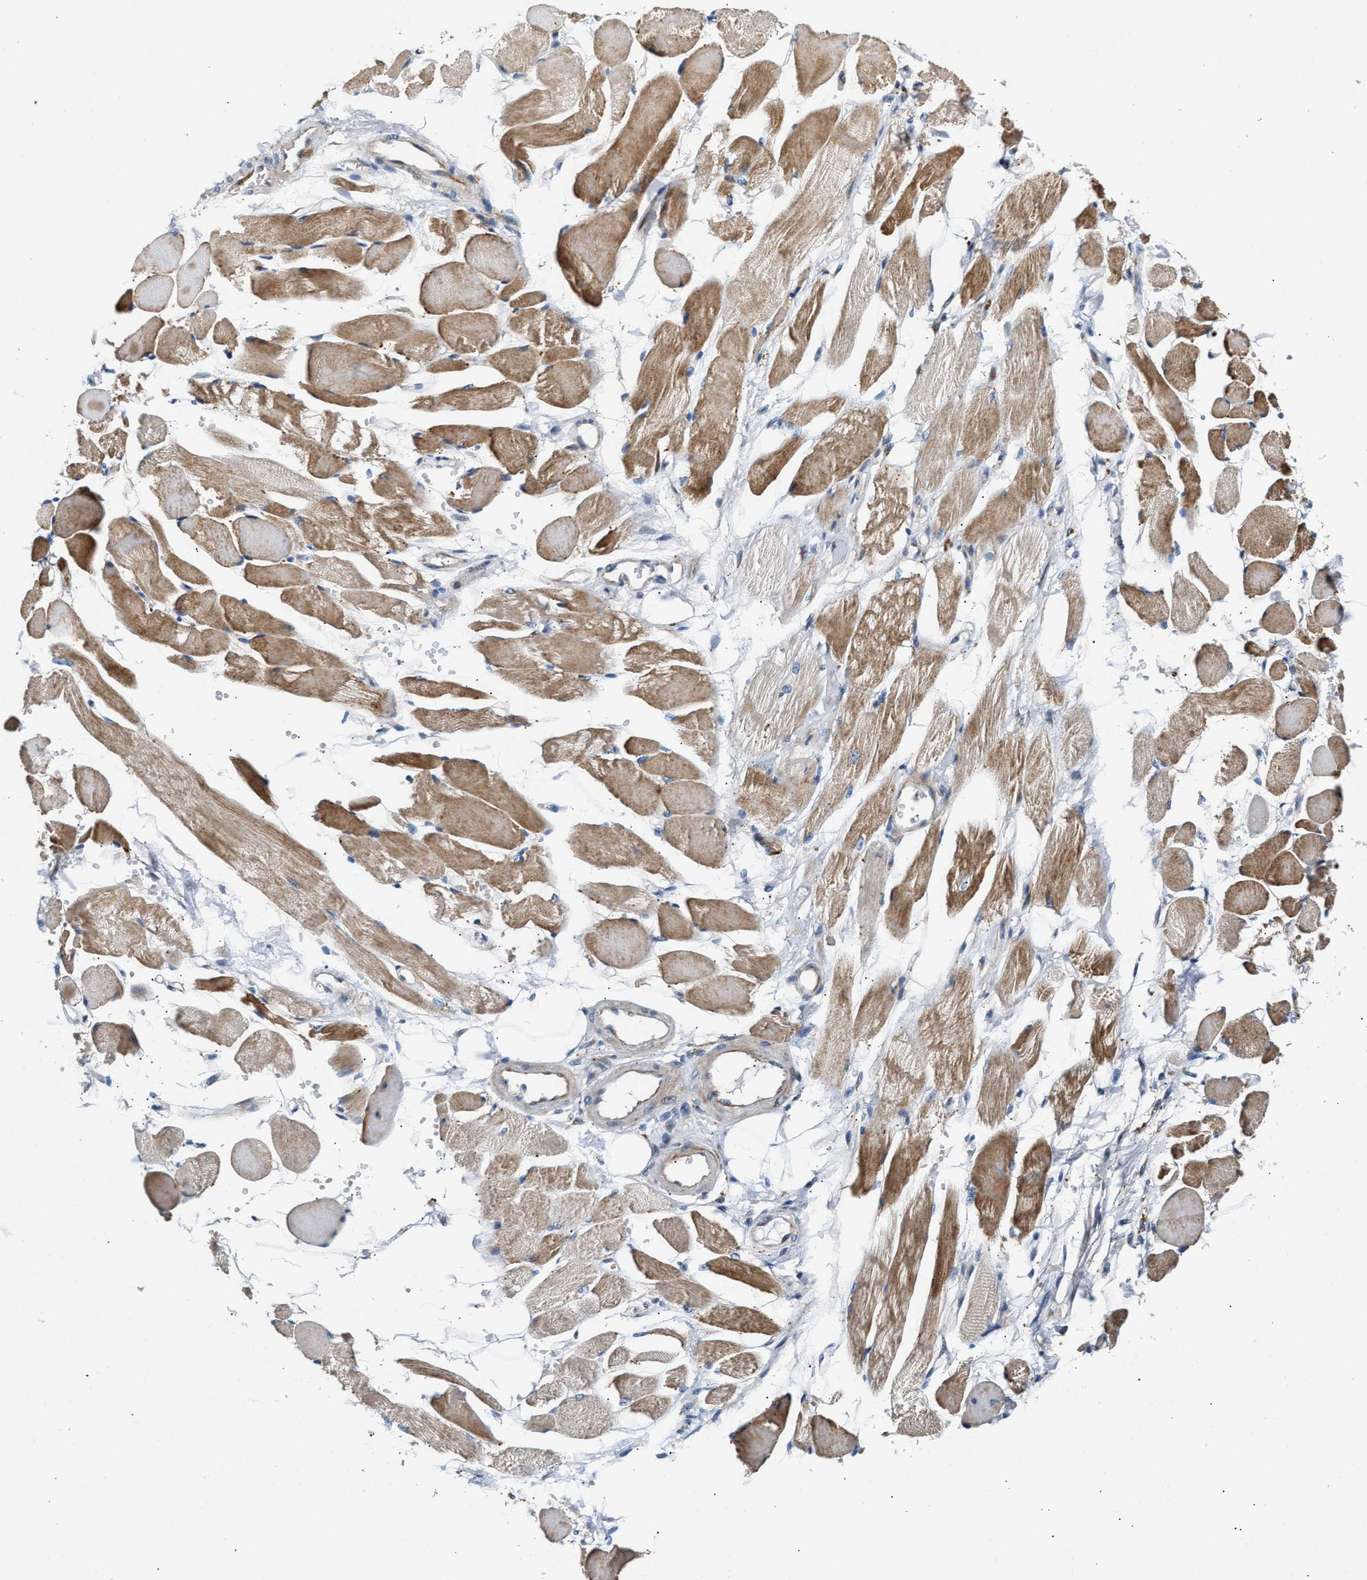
{"staining": {"intensity": "moderate", "quantity": ">75%", "location": "cytoplasmic/membranous"}, "tissue": "skeletal muscle", "cell_type": "Myocytes", "image_type": "normal", "snomed": [{"axis": "morphology", "description": "Normal tissue, NOS"}, {"axis": "topography", "description": "Skeletal muscle"}, {"axis": "topography", "description": "Peripheral nerve tissue"}], "caption": "Immunohistochemistry staining of normal skeletal muscle, which demonstrates medium levels of moderate cytoplasmic/membranous staining in approximately >75% of myocytes indicating moderate cytoplasmic/membranous protein expression. The staining was performed using DAB (3,3'-diaminobenzidine) (brown) for protein detection and nuclei were counterstained in hematoxylin (blue).", "gene": "IL17RC", "patient": {"sex": "female", "age": 84}}